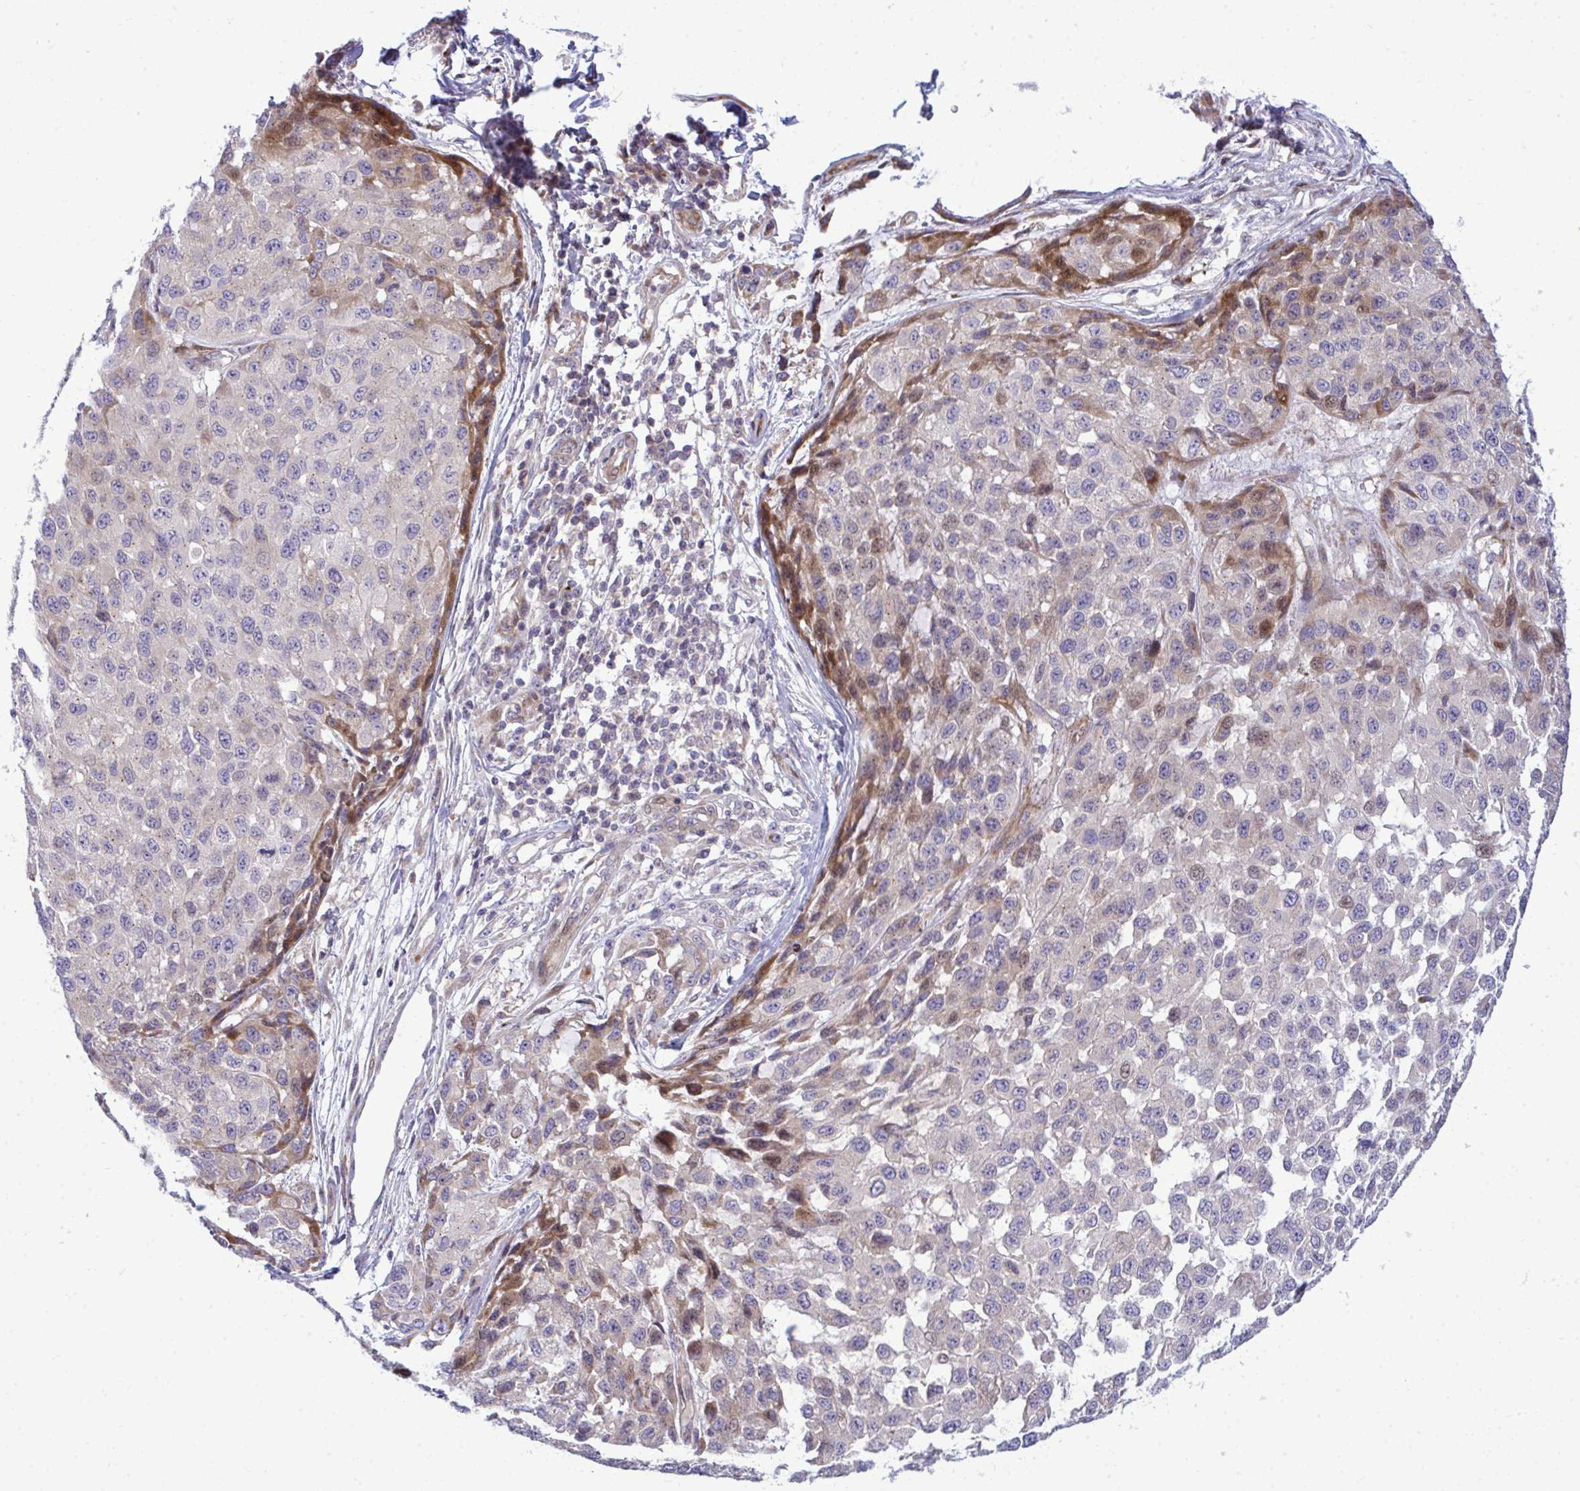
{"staining": {"intensity": "moderate", "quantity": "<25%", "location": "cytoplasmic/membranous"}, "tissue": "melanoma", "cell_type": "Tumor cells", "image_type": "cancer", "snomed": [{"axis": "morphology", "description": "Malignant melanoma, NOS"}, {"axis": "topography", "description": "Skin"}], "caption": "The immunohistochemical stain labels moderate cytoplasmic/membranous positivity in tumor cells of melanoma tissue.", "gene": "ZSCAN9", "patient": {"sex": "male", "age": 62}}